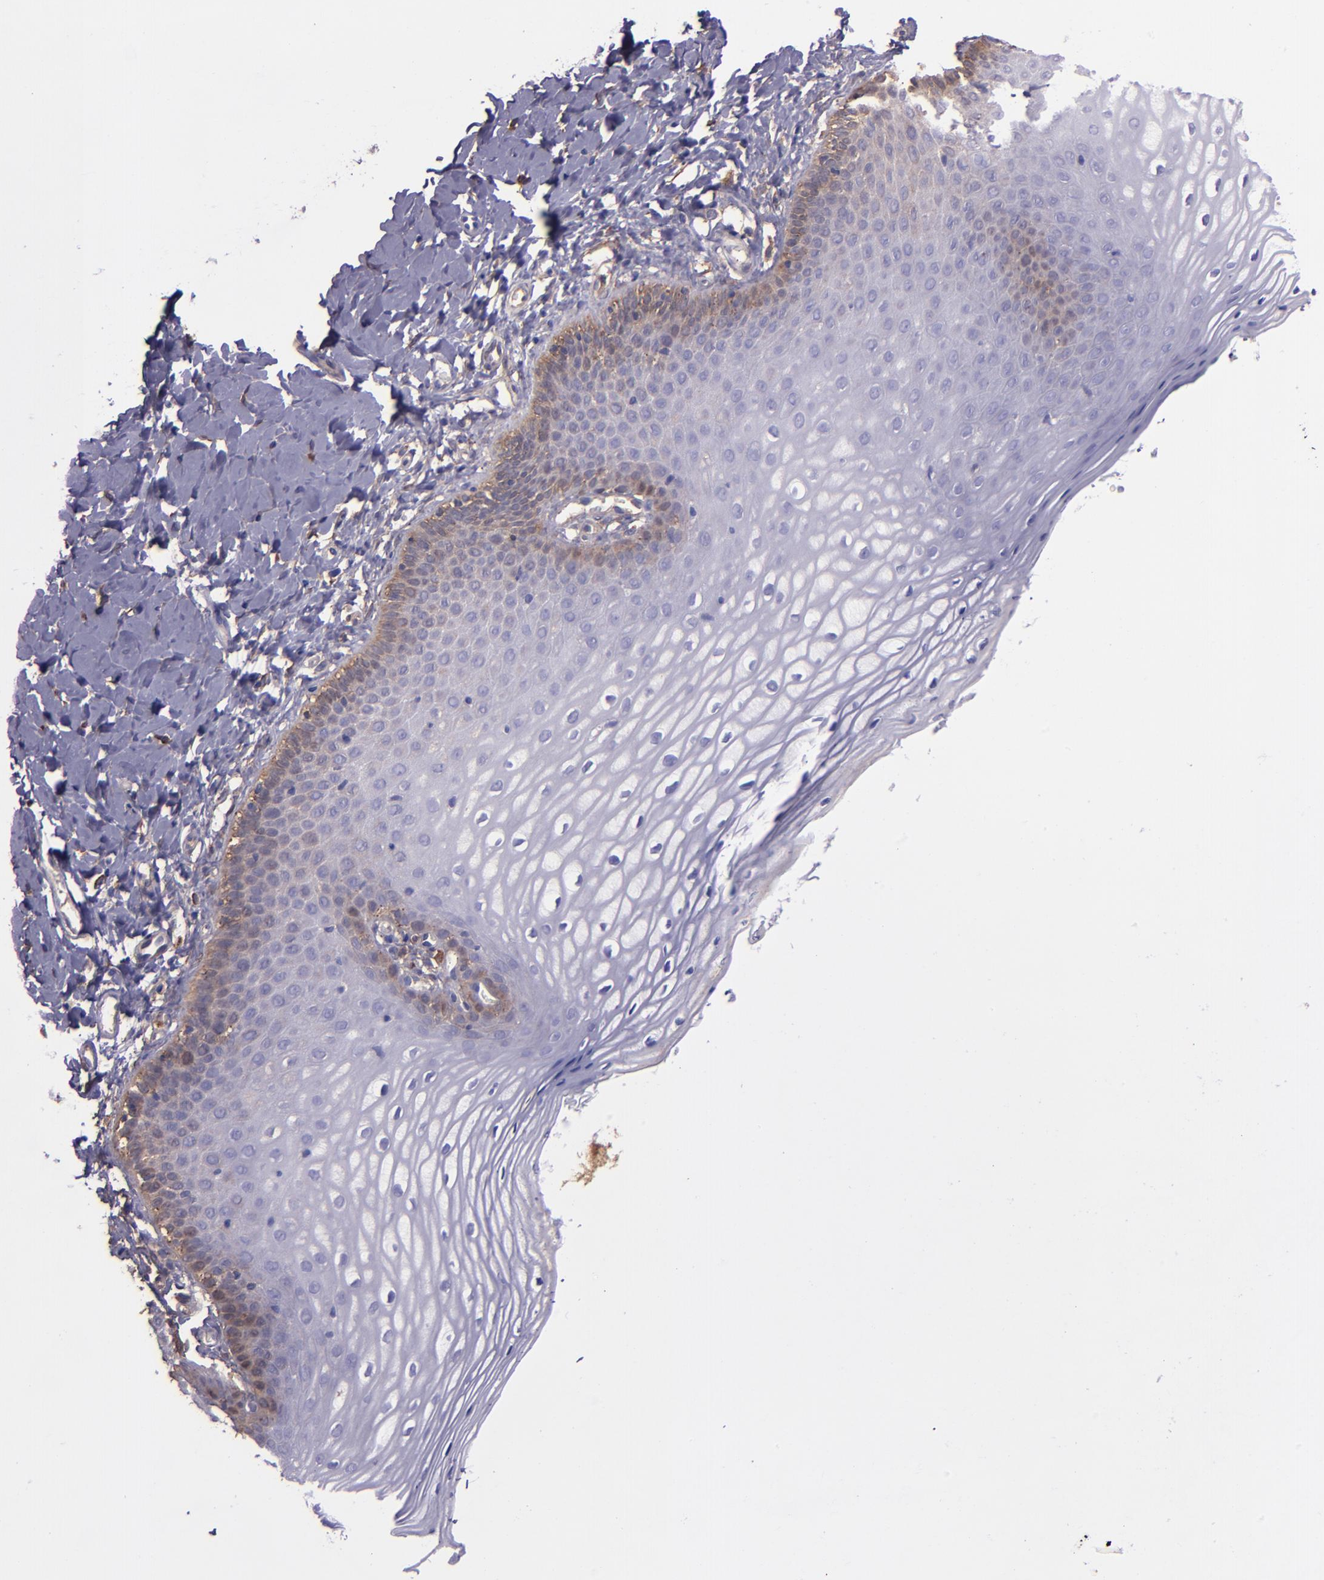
{"staining": {"intensity": "moderate", "quantity": "<25%", "location": "cytoplasmic/membranous"}, "tissue": "vagina", "cell_type": "Squamous epithelial cells", "image_type": "normal", "snomed": [{"axis": "morphology", "description": "Normal tissue, NOS"}, {"axis": "topography", "description": "Vagina"}], "caption": "Normal vagina demonstrates moderate cytoplasmic/membranous expression in approximately <25% of squamous epithelial cells.", "gene": "WASH6P", "patient": {"sex": "female", "age": 55}}